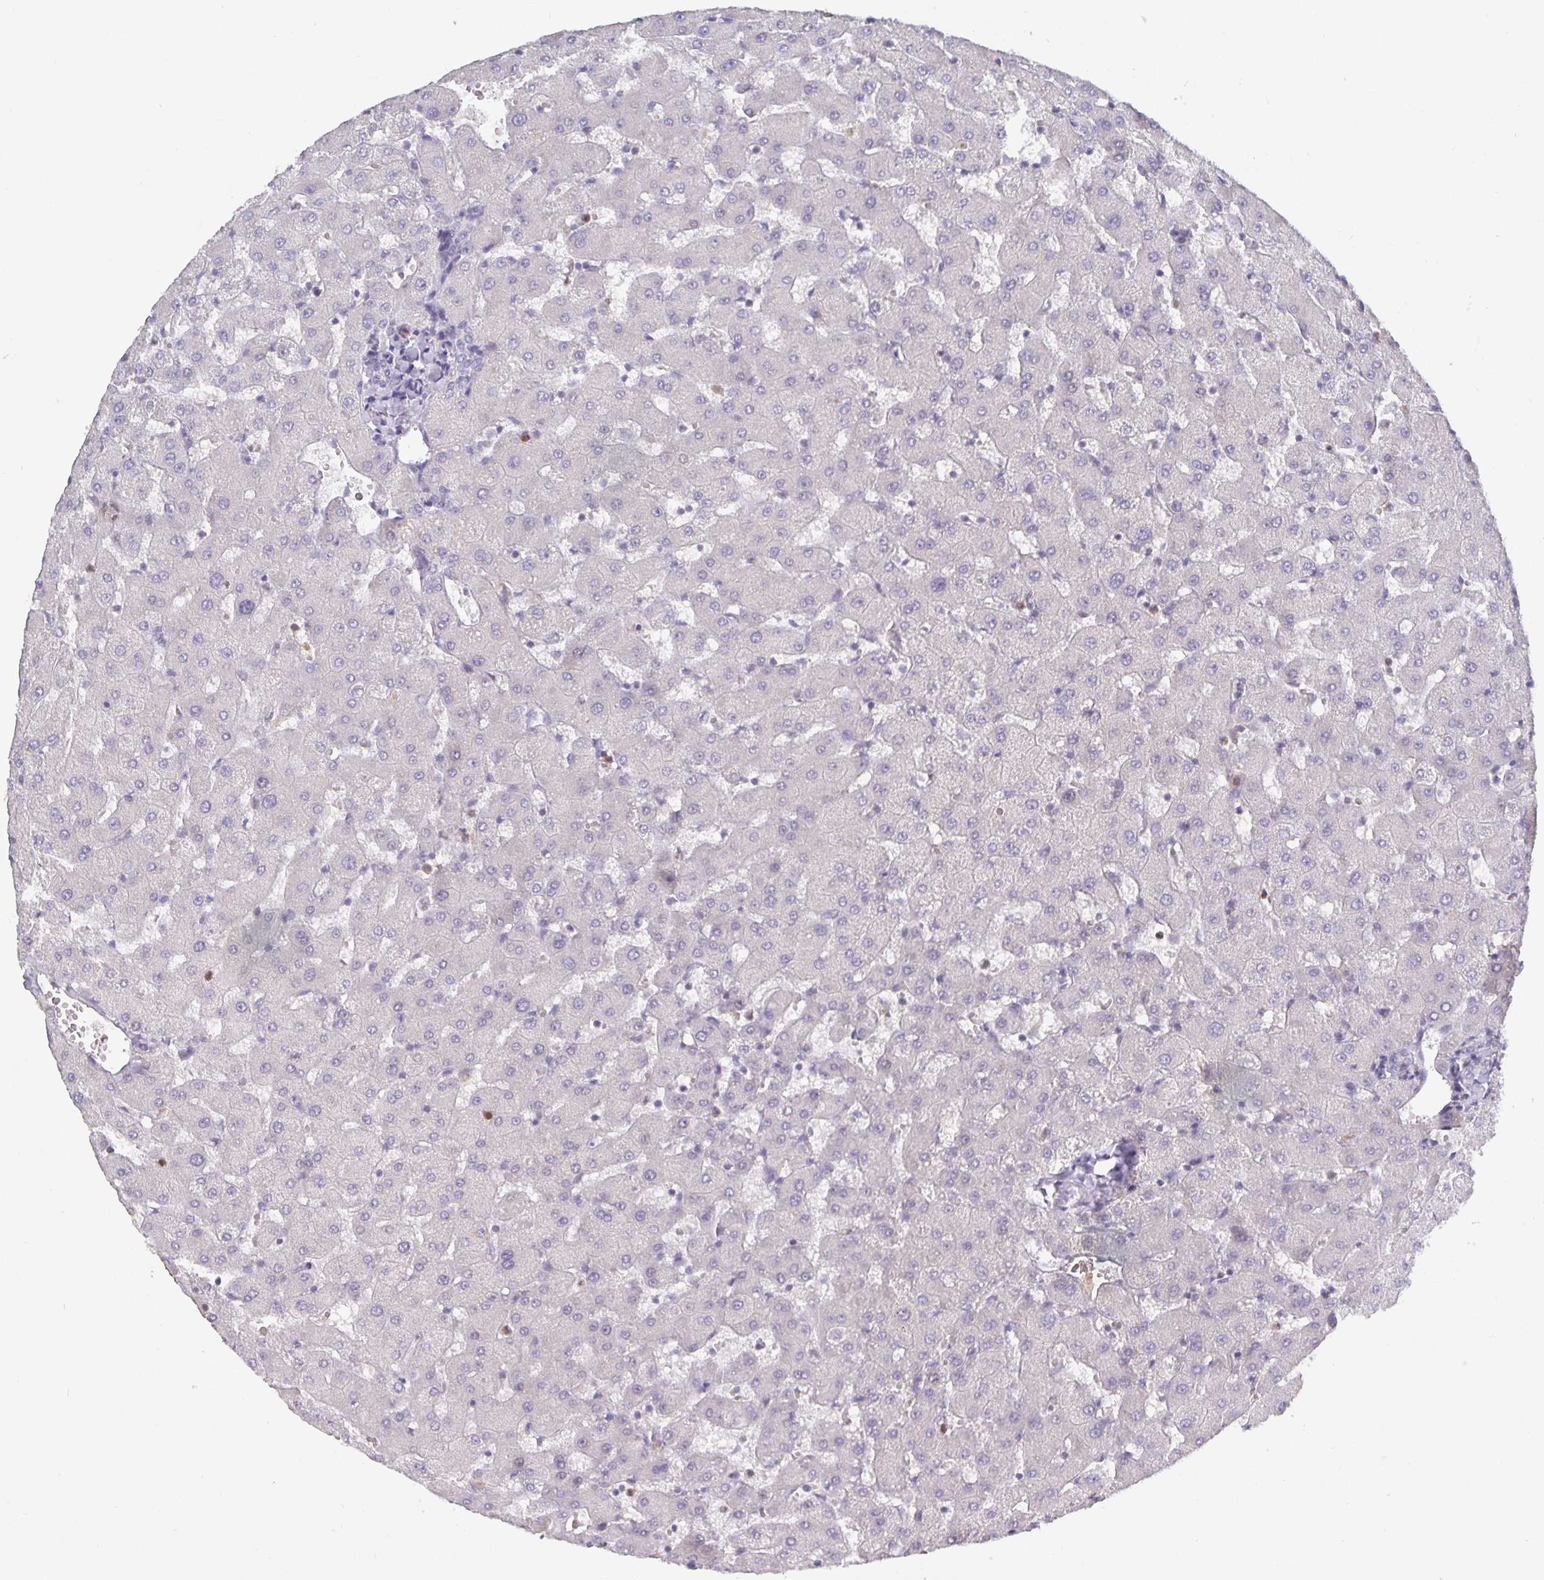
{"staining": {"intensity": "negative", "quantity": "none", "location": "none"}, "tissue": "liver", "cell_type": "Cholangiocytes", "image_type": "normal", "snomed": [{"axis": "morphology", "description": "Normal tissue, NOS"}, {"axis": "topography", "description": "Liver"}], "caption": "The photomicrograph demonstrates no significant expression in cholangiocytes of liver. (Brightfield microscopy of DAB IHC at high magnification).", "gene": "GDF15", "patient": {"sex": "female", "age": 63}}